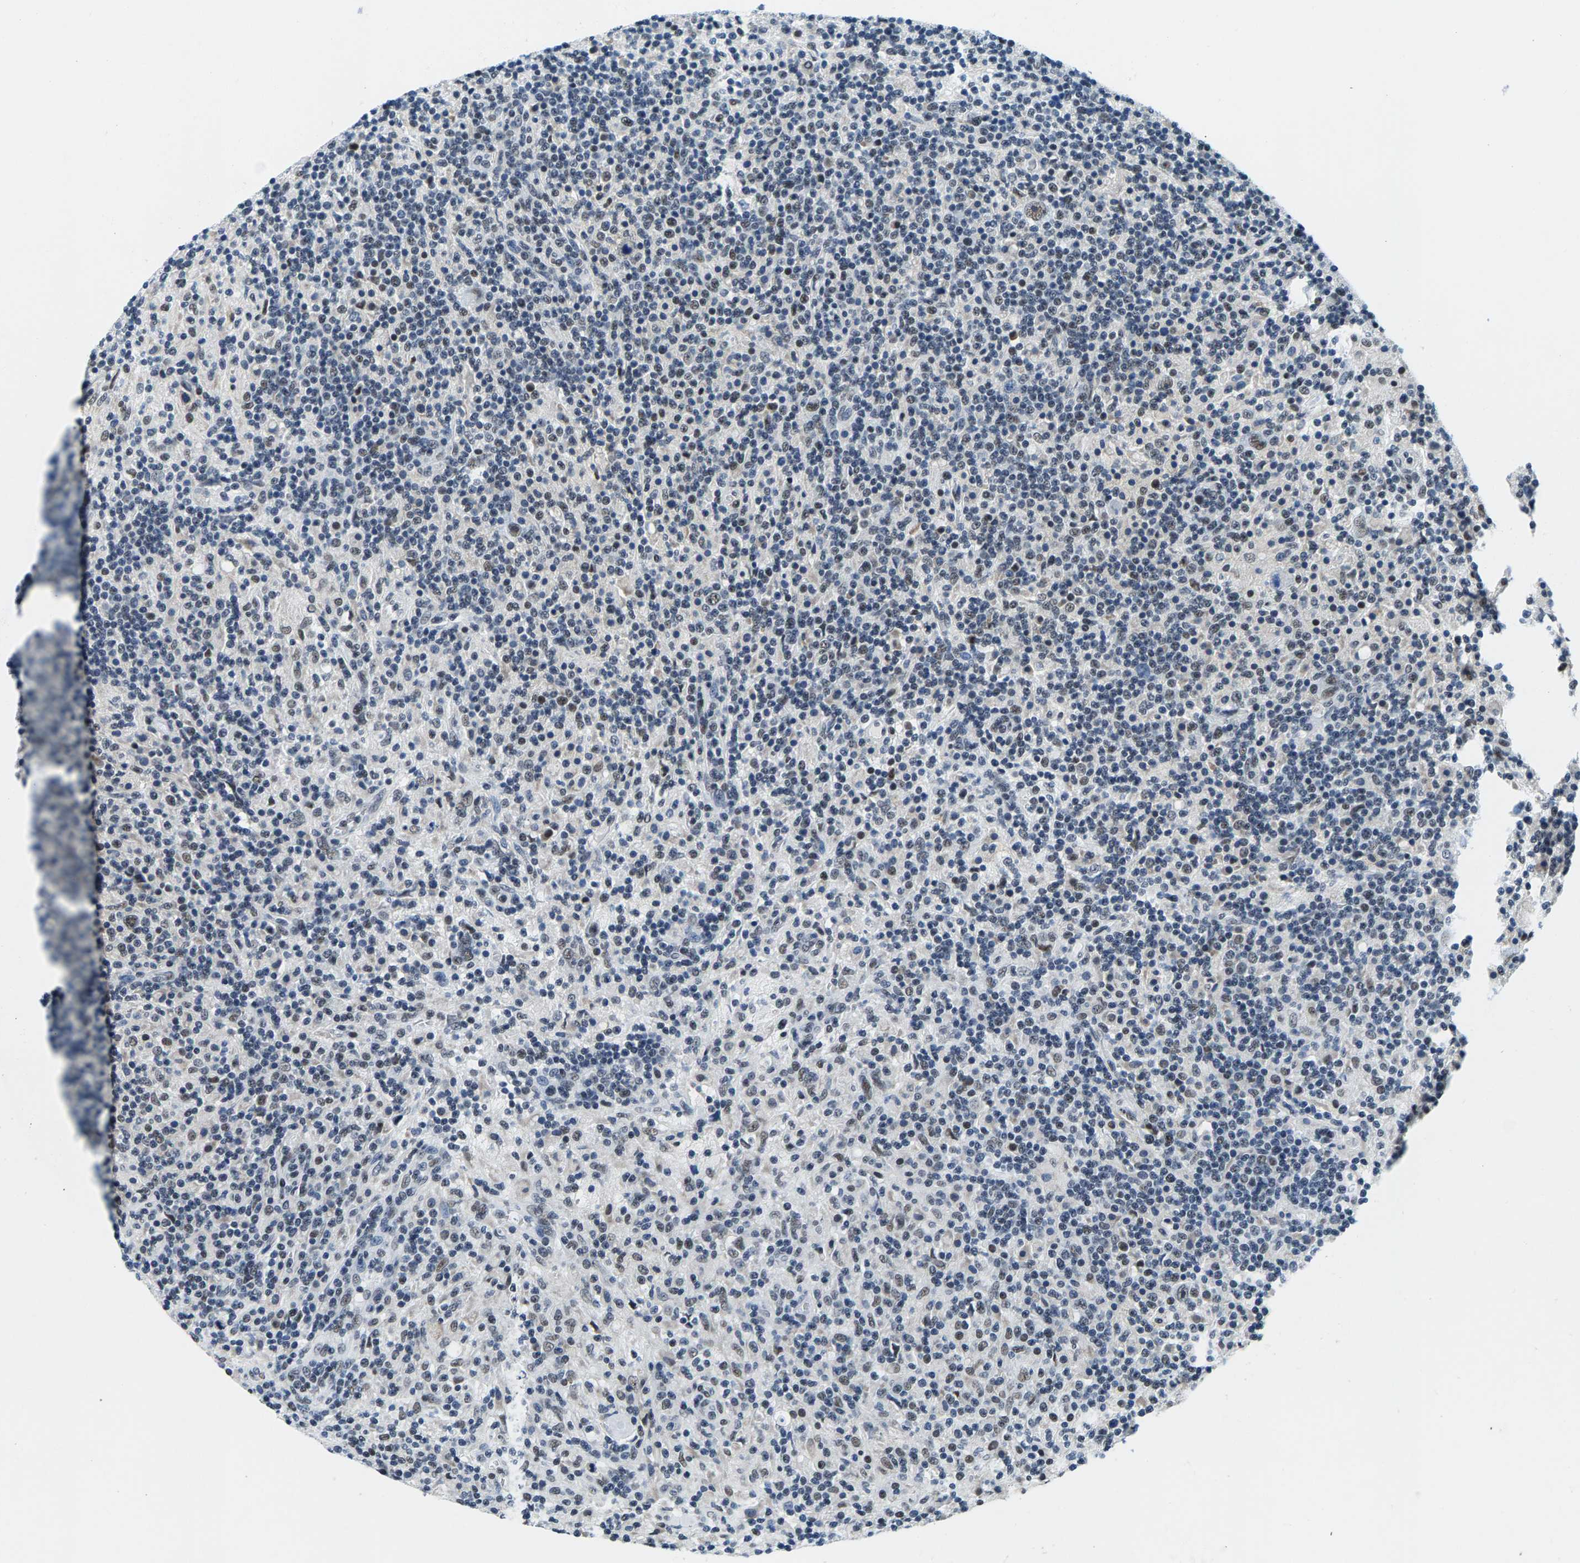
{"staining": {"intensity": "weak", "quantity": ">75%", "location": "nuclear"}, "tissue": "lymphoma", "cell_type": "Tumor cells", "image_type": "cancer", "snomed": [{"axis": "morphology", "description": "Hodgkin's disease, NOS"}, {"axis": "topography", "description": "Lymph node"}], "caption": "A high-resolution histopathology image shows immunohistochemistry staining of Hodgkin's disease, which reveals weak nuclear staining in about >75% of tumor cells.", "gene": "ATF2", "patient": {"sex": "male", "age": 70}}